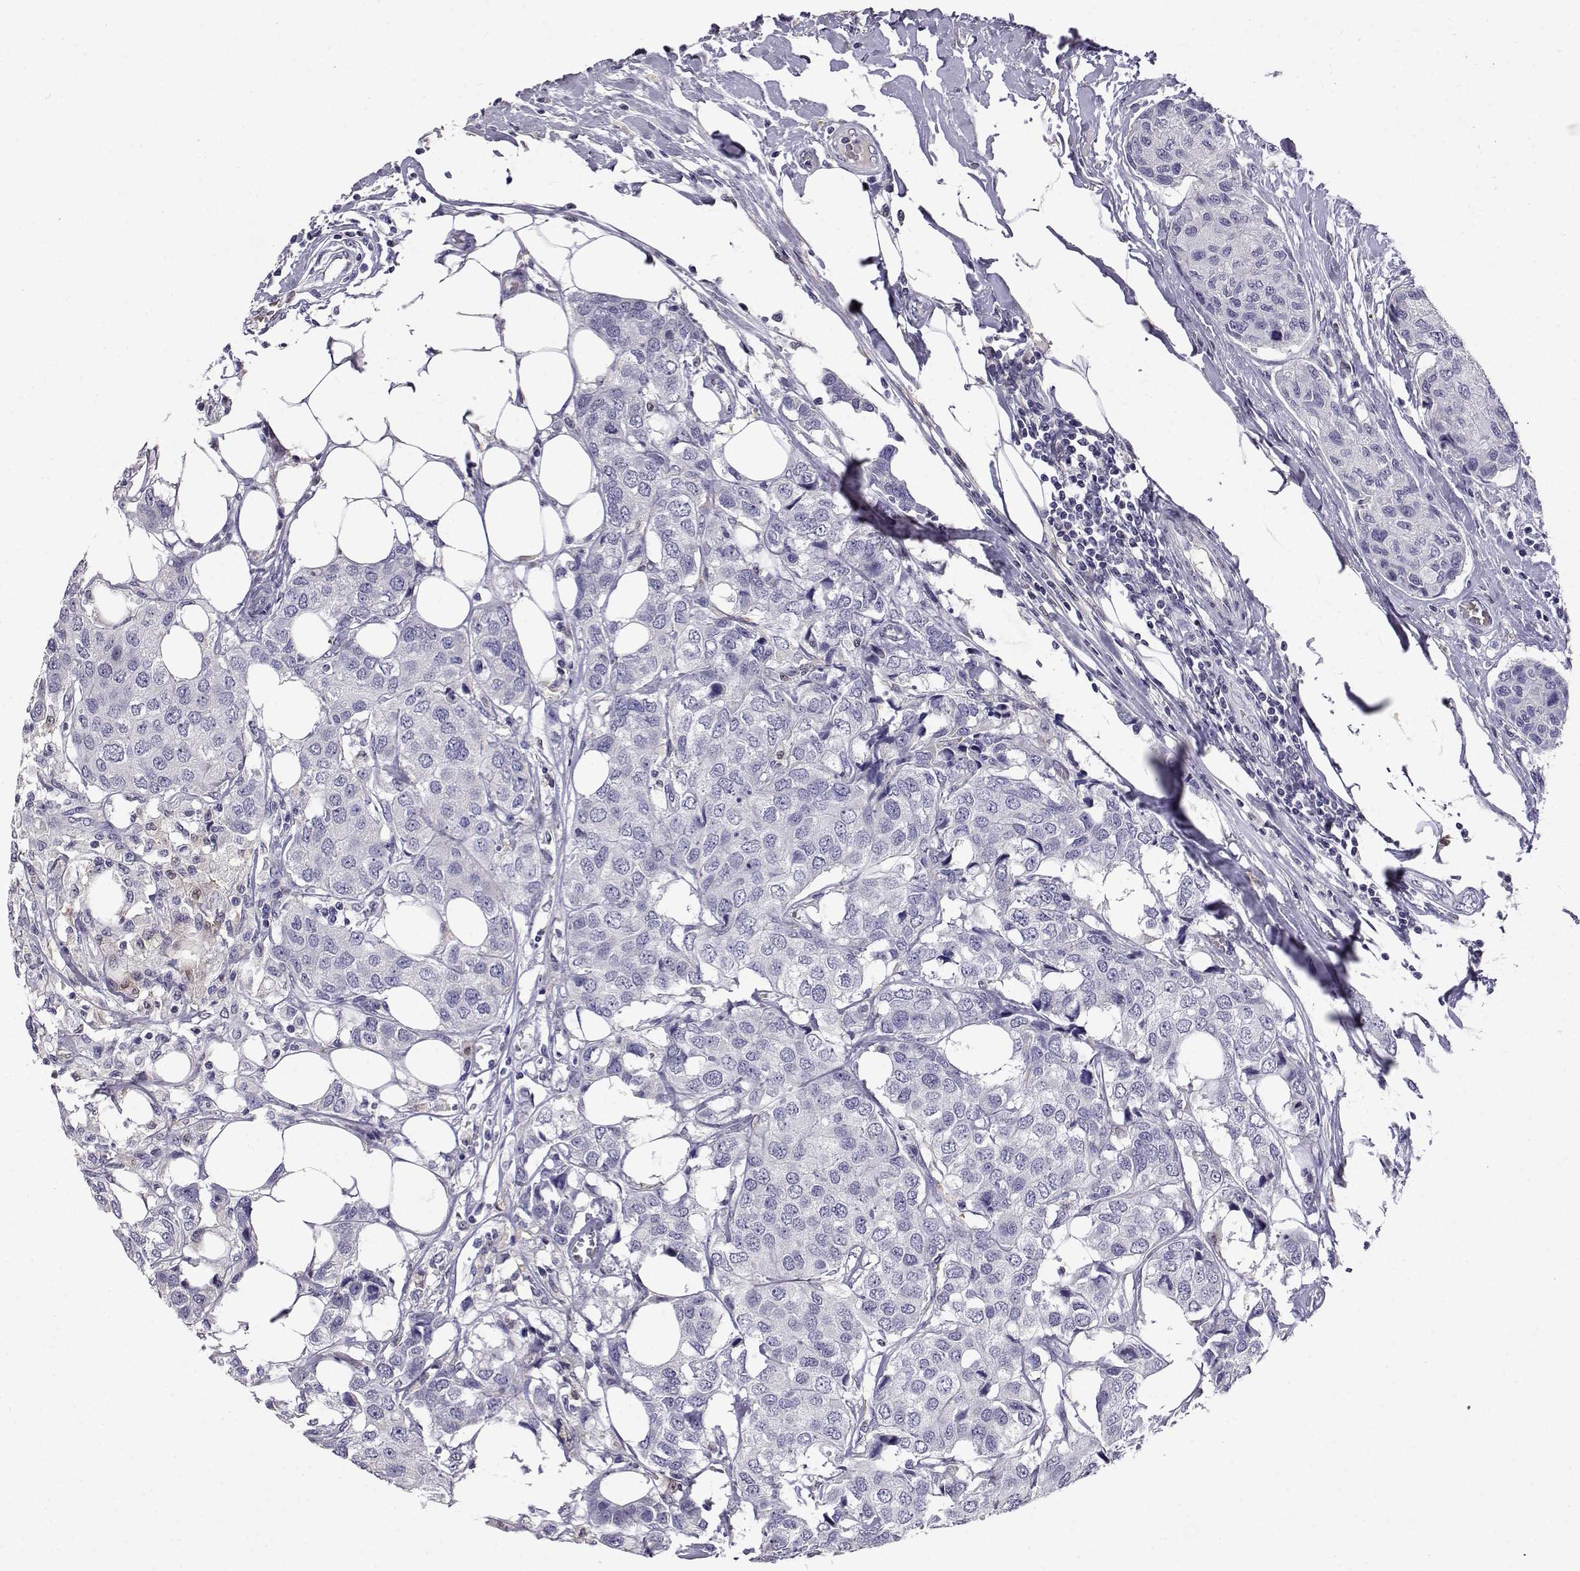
{"staining": {"intensity": "negative", "quantity": "none", "location": "none"}, "tissue": "breast cancer", "cell_type": "Tumor cells", "image_type": "cancer", "snomed": [{"axis": "morphology", "description": "Duct carcinoma"}, {"axis": "topography", "description": "Breast"}], "caption": "Tumor cells show no significant protein staining in invasive ductal carcinoma (breast). (DAB IHC with hematoxylin counter stain).", "gene": "AKR1B1", "patient": {"sex": "female", "age": 80}}